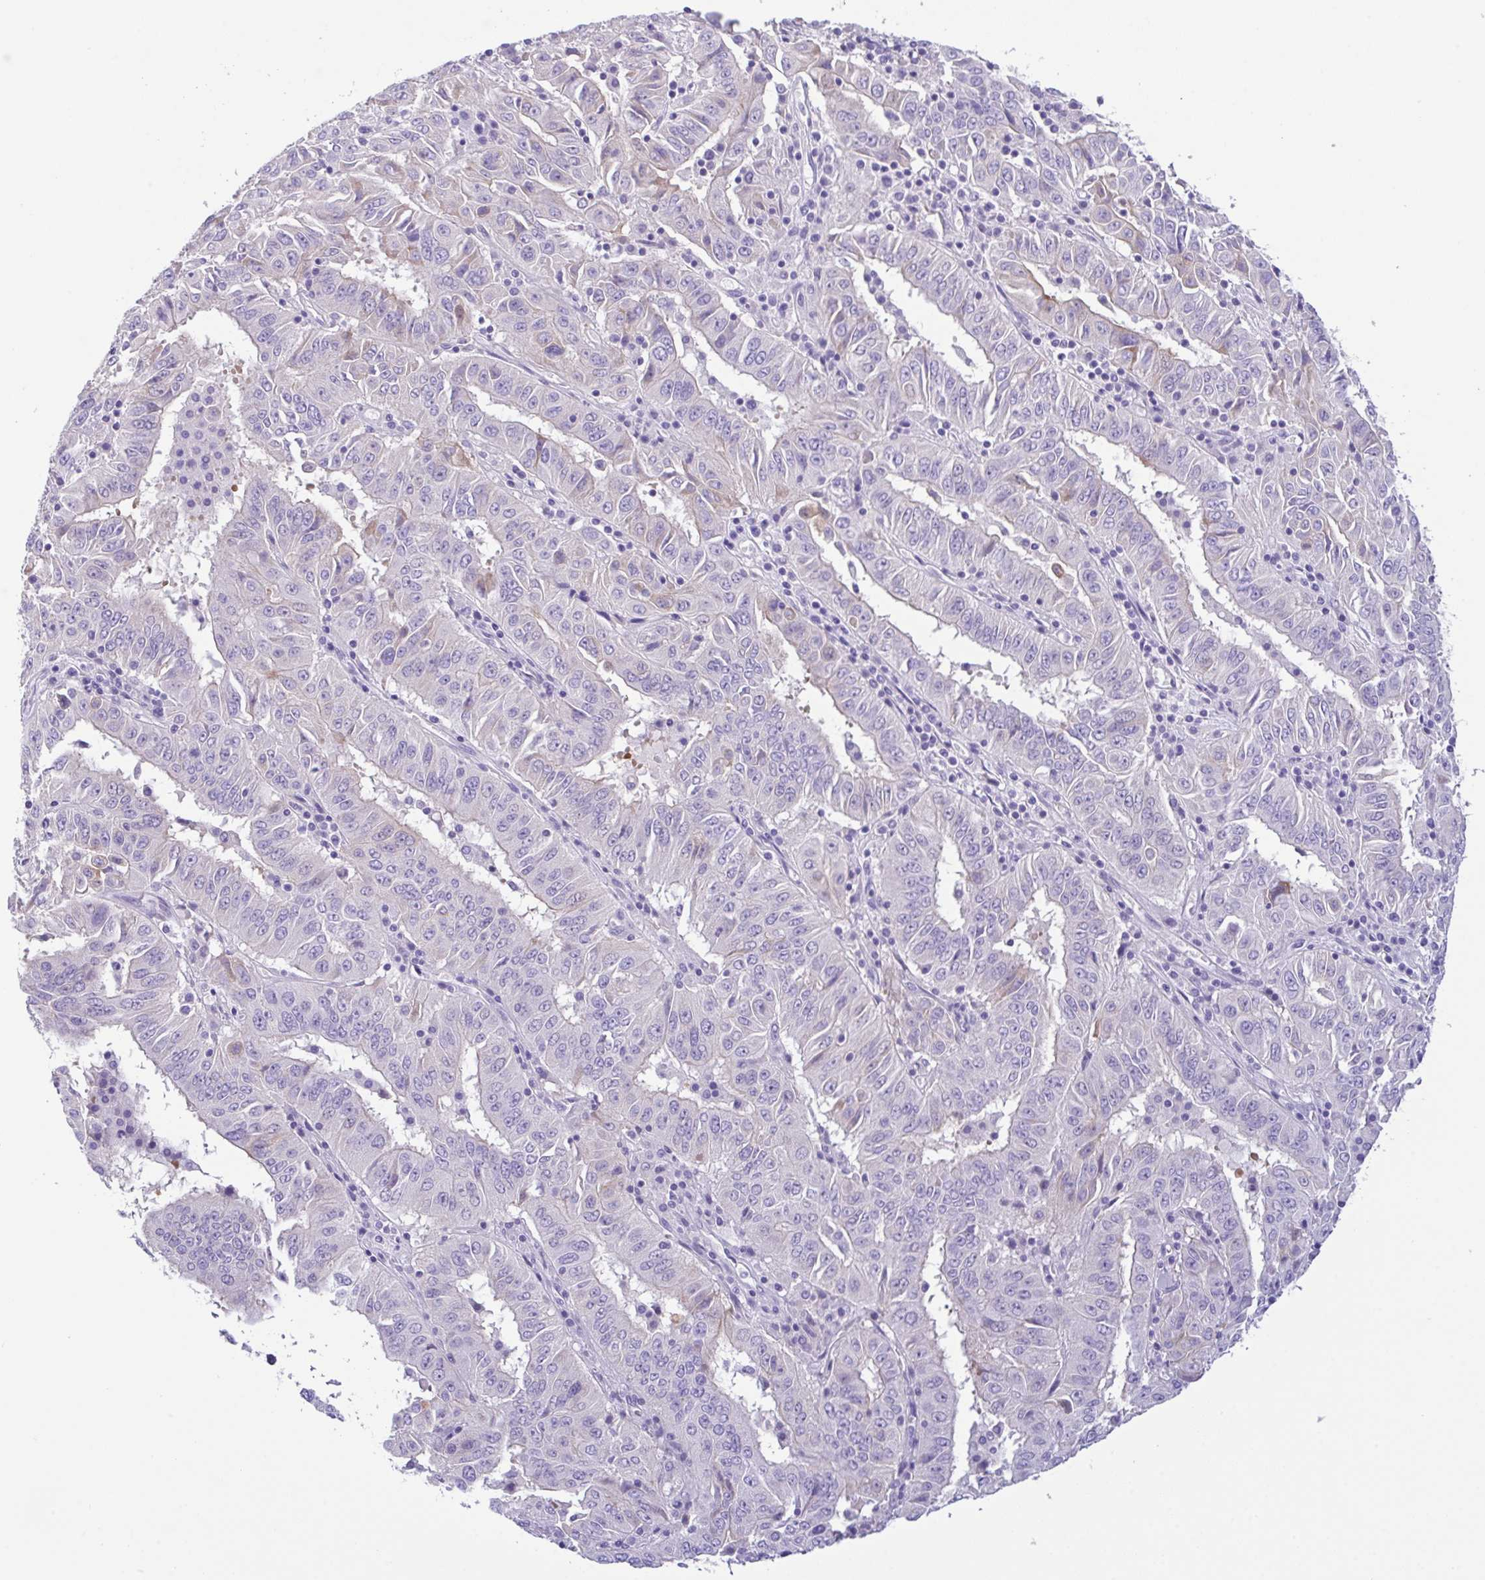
{"staining": {"intensity": "weak", "quantity": "<25%", "location": "cytoplasmic/membranous"}, "tissue": "pancreatic cancer", "cell_type": "Tumor cells", "image_type": "cancer", "snomed": [{"axis": "morphology", "description": "Adenocarcinoma, NOS"}, {"axis": "topography", "description": "Pancreas"}], "caption": "There is no significant staining in tumor cells of adenocarcinoma (pancreatic). Nuclei are stained in blue.", "gene": "FBXL20", "patient": {"sex": "male", "age": 63}}